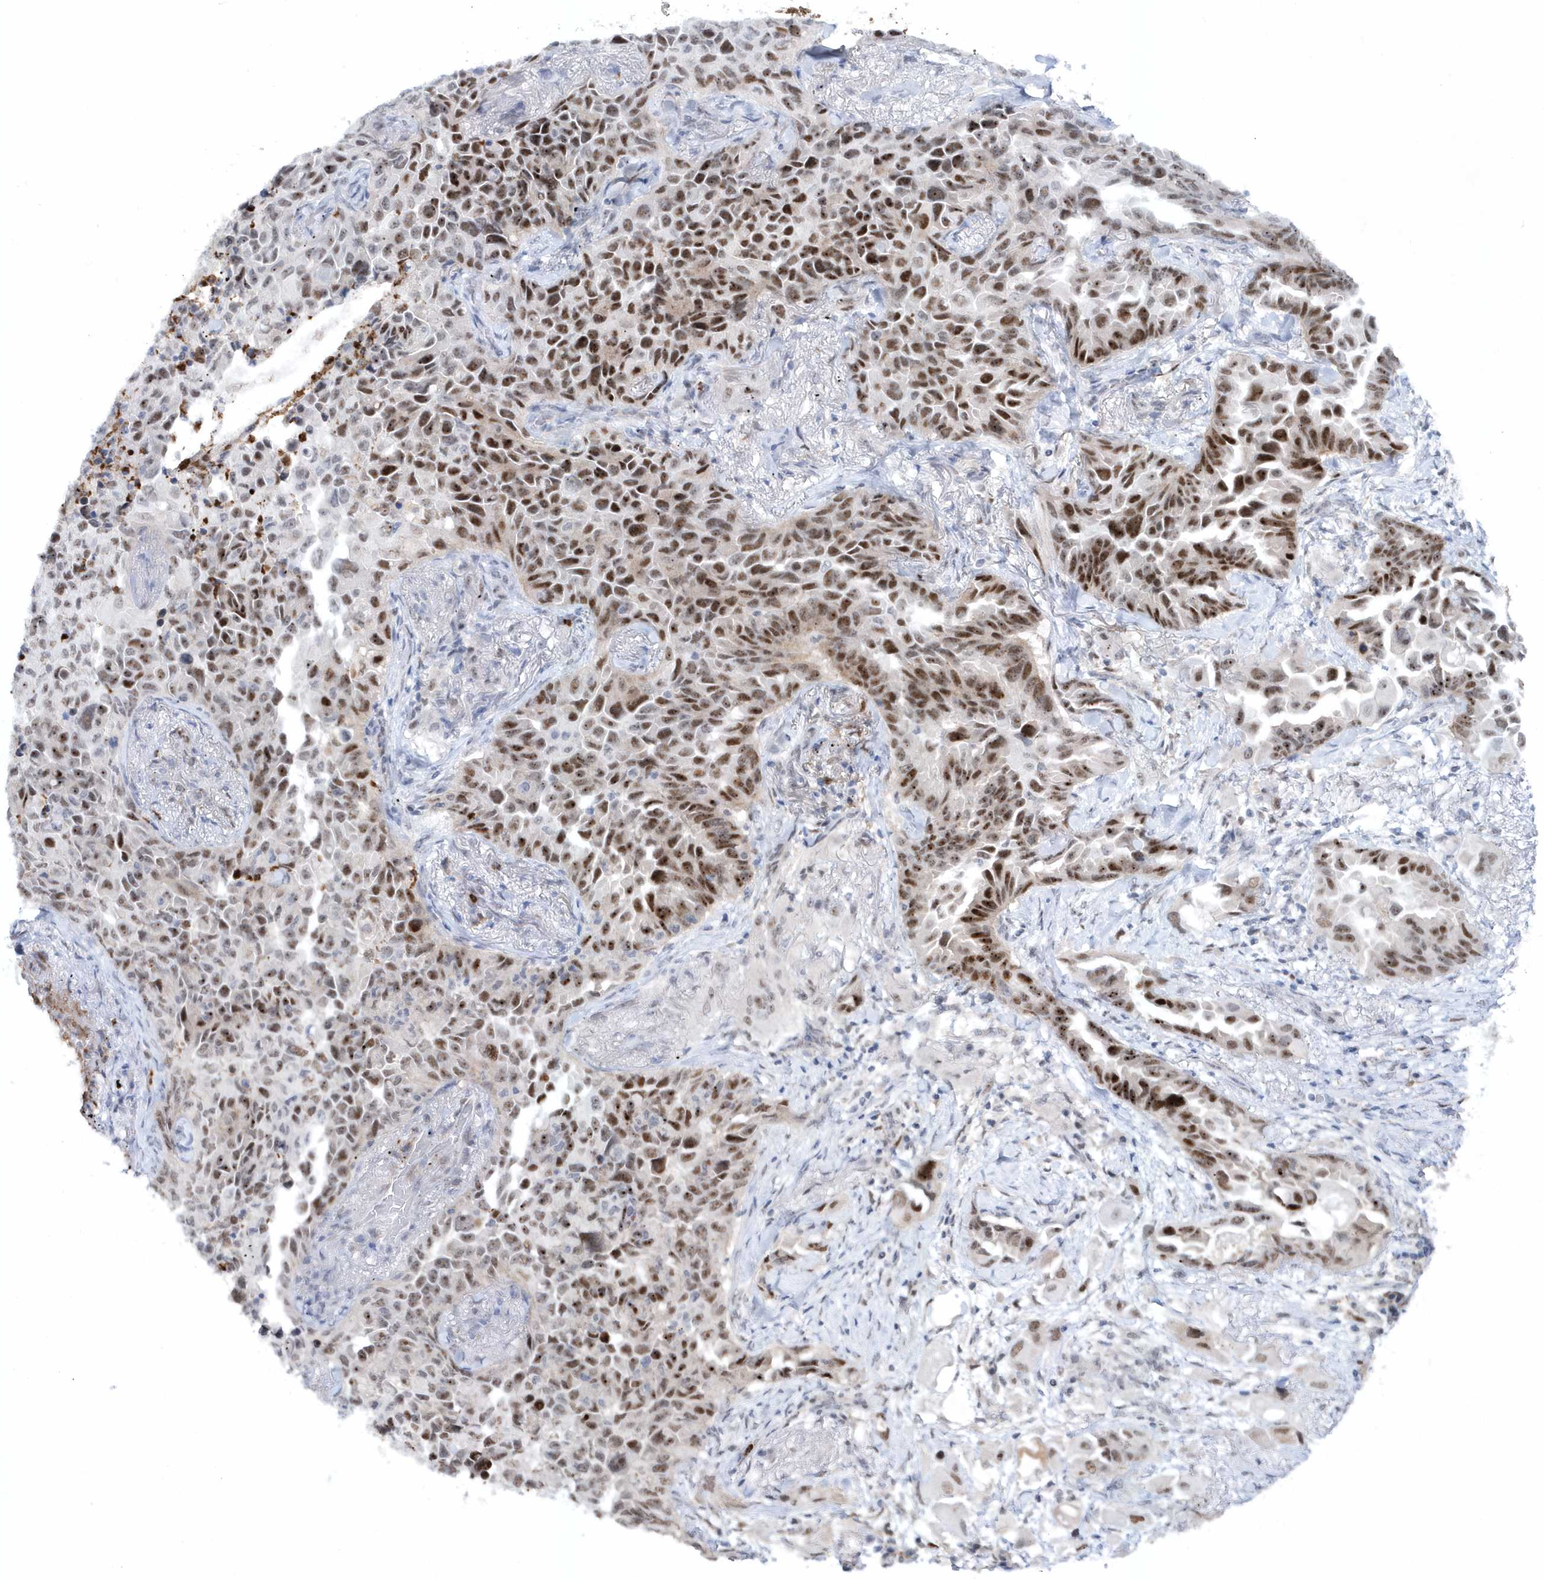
{"staining": {"intensity": "moderate", "quantity": ">75%", "location": "nuclear"}, "tissue": "lung cancer", "cell_type": "Tumor cells", "image_type": "cancer", "snomed": [{"axis": "morphology", "description": "Adenocarcinoma, NOS"}, {"axis": "topography", "description": "Lung"}], "caption": "Protein analysis of lung cancer (adenocarcinoma) tissue exhibits moderate nuclear positivity in approximately >75% of tumor cells.", "gene": "ASCL4", "patient": {"sex": "female", "age": 67}}